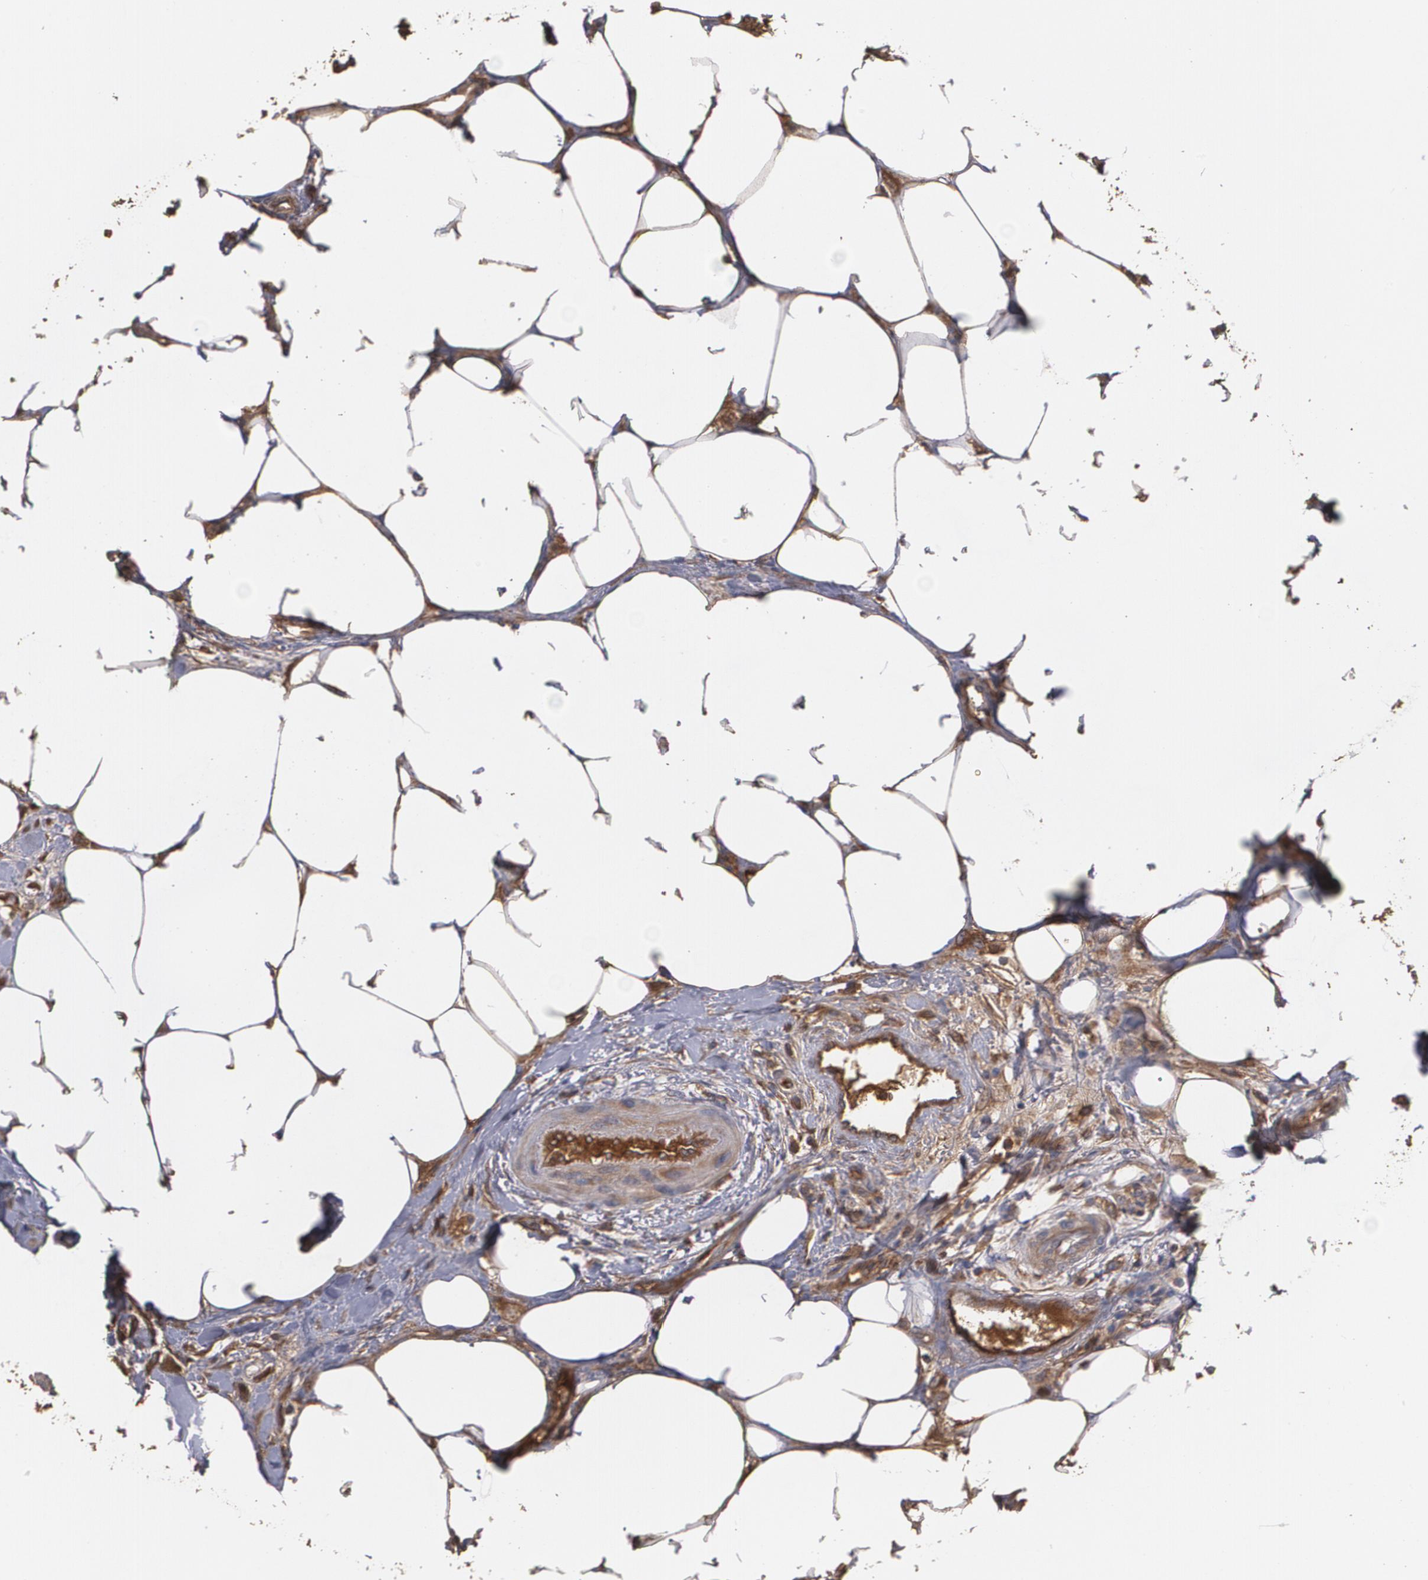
{"staining": {"intensity": "weak", "quantity": ">75%", "location": "cytoplasmic/membranous"}, "tissue": "urothelial cancer", "cell_type": "Tumor cells", "image_type": "cancer", "snomed": [{"axis": "morphology", "description": "Urothelial carcinoma, High grade"}, {"axis": "topography", "description": "Urinary bladder"}], "caption": "Protein expression analysis of high-grade urothelial carcinoma demonstrates weak cytoplasmic/membranous expression in about >75% of tumor cells. (DAB IHC with brightfield microscopy, high magnification).", "gene": "PON1", "patient": {"sex": "male", "age": 61}}